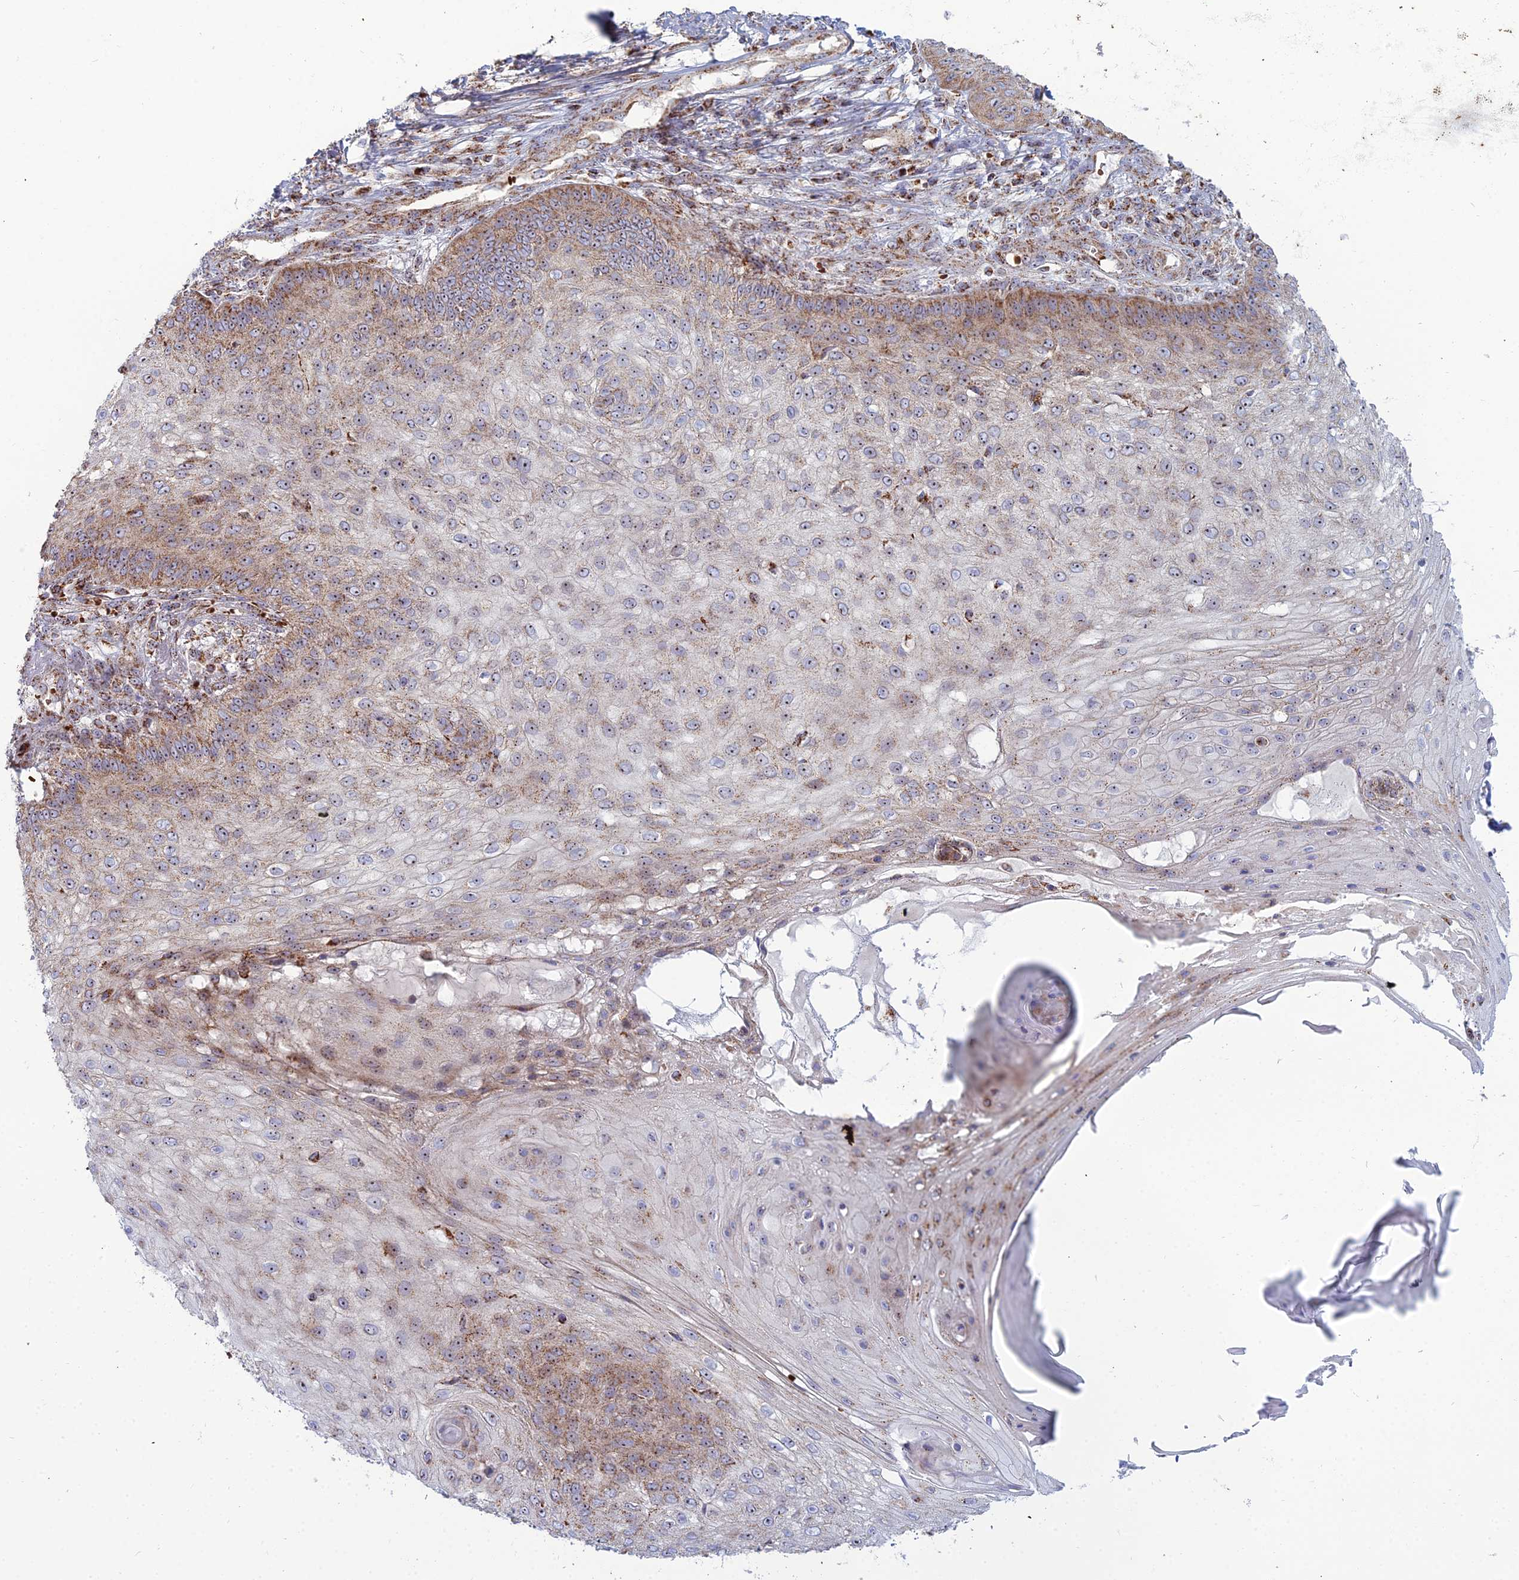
{"staining": {"intensity": "moderate", "quantity": "25%-75%", "location": "cytoplasmic/membranous"}, "tissue": "skin cancer", "cell_type": "Tumor cells", "image_type": "cancer", "snomed": [{"axis": "morphology", "description": "Squamous cell carcinoma, NOS"}, {"axis": "topography", "description": "Skin"}], "caption": "Moderate cytoplasmic/membranous staining is identified in about 25%-75% of tumor cells in skin cancer. (Brightfield microscopy of DAB IHC at high magnification).", "gene": "SLC35F4", "patient": {"sex": "male", "age": 70}}